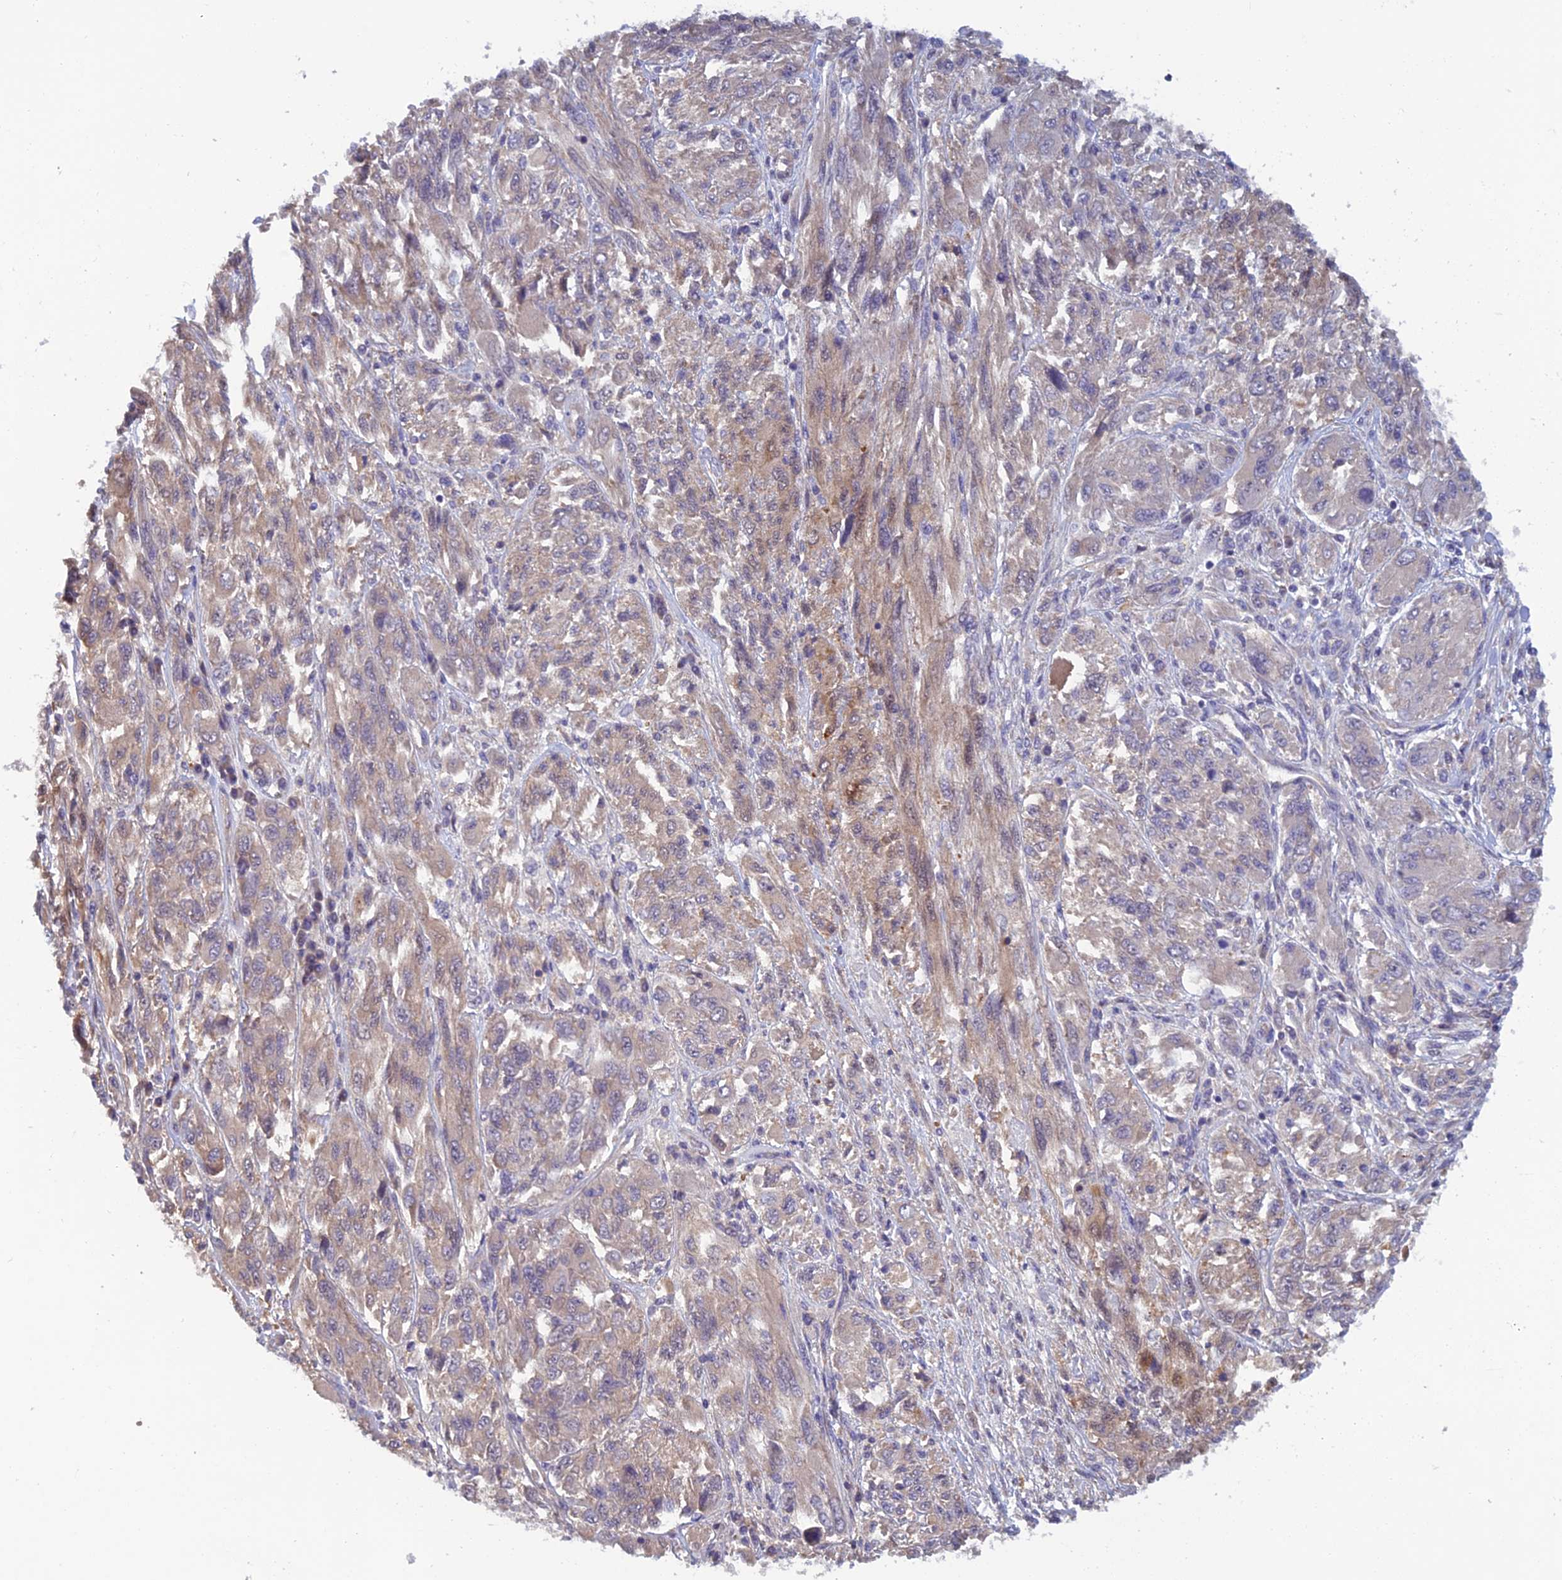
{"staining": {"intensity": "weak", "quantity": "25%-75%", "location": "cytoplasmic/membranous"}, "tissue": "melanoma", "cell_type": "Tumor cells", "image_type": "cancer", "snomed": [{"axis": "morphology", "description": "Malignant melanoma, NOS"}, {"axis": "topography", "description": "Skin"}], "caption": "Protein staining of melanoma tissue reveals weak cytoplasmic/membranous positivity in about 25%-75% of tumor cells.", "gene": "HECA", "patient": {"sex": "female", "age": 91}}